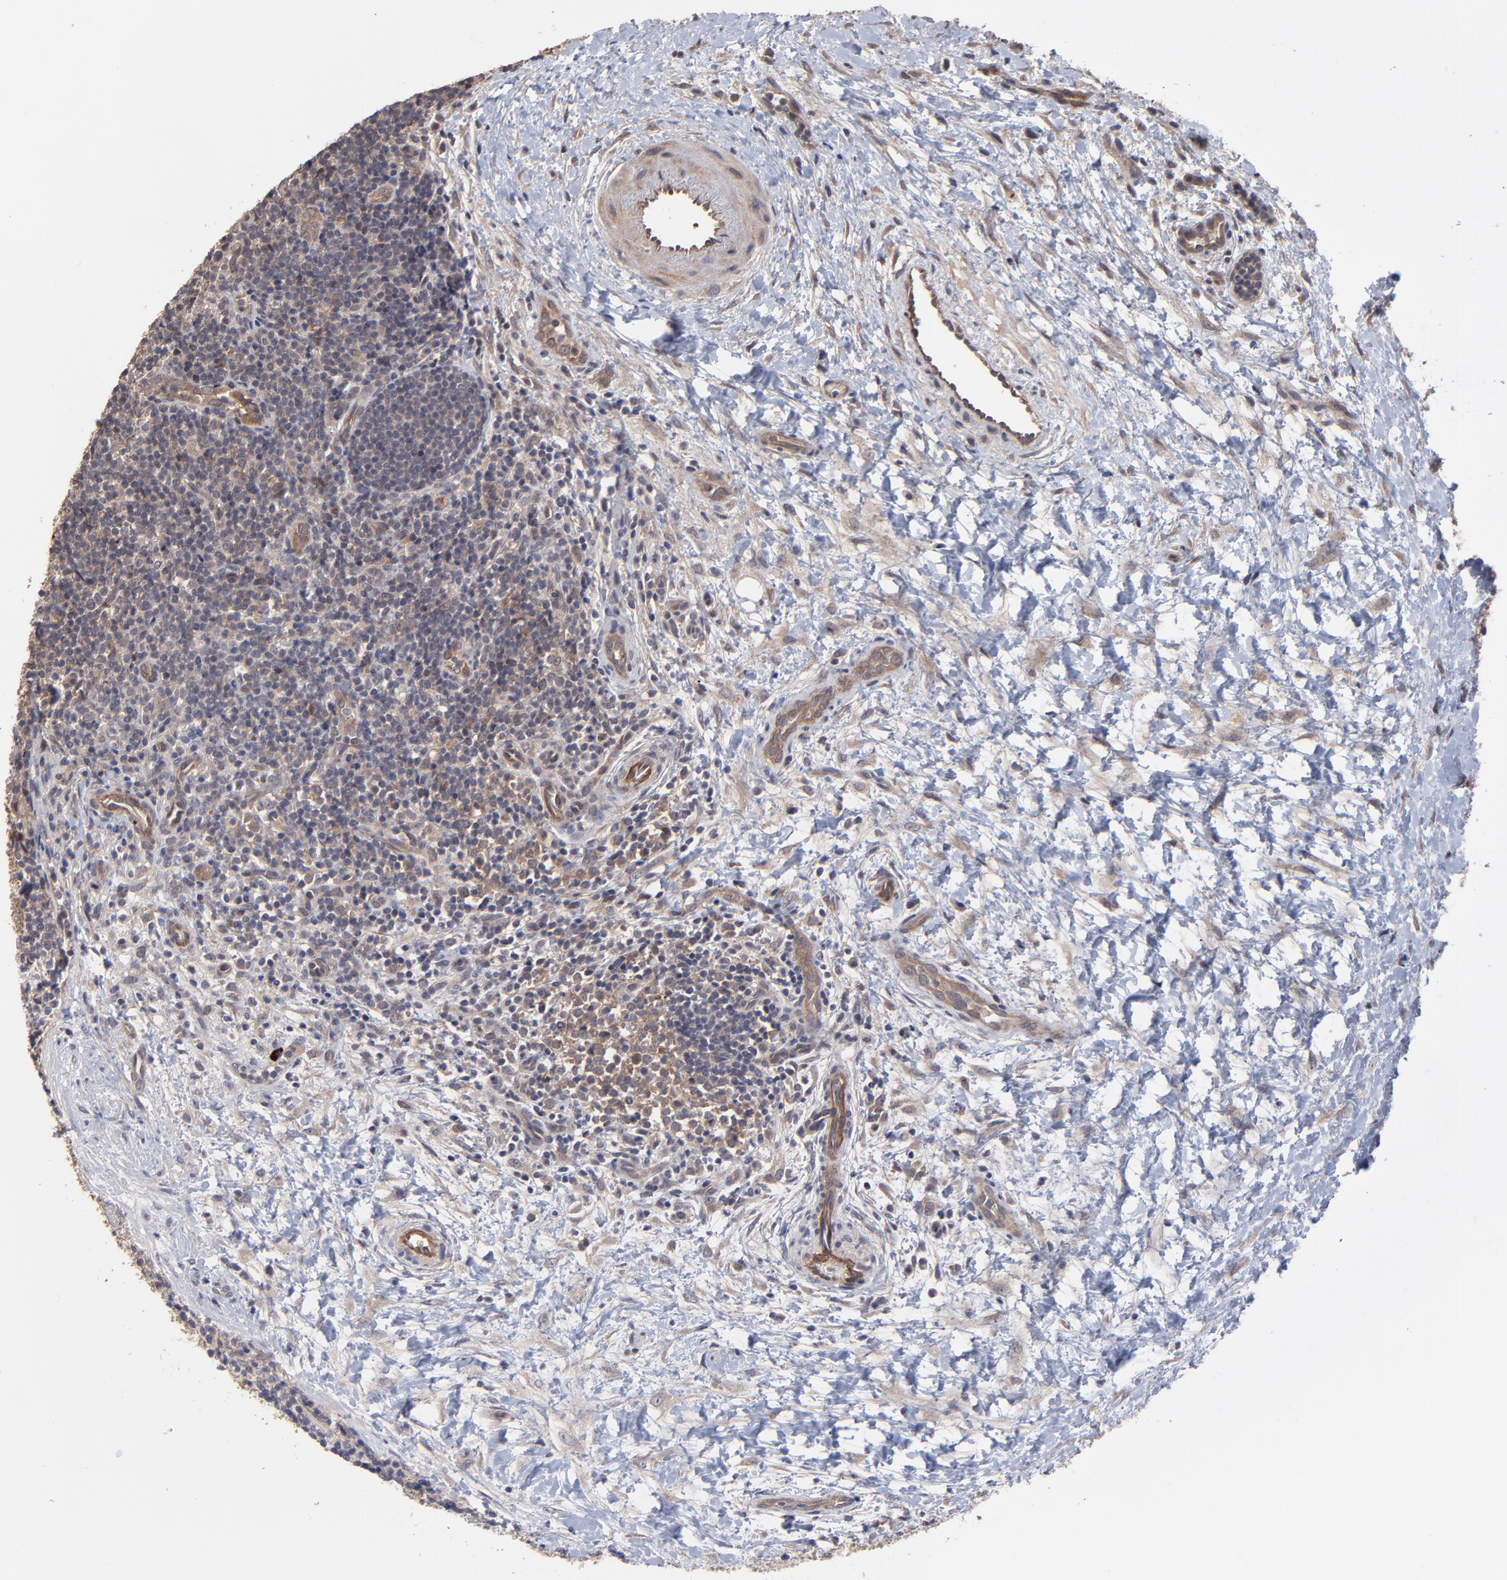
{"staining": {"intensity": "moderate", "quantity": "25%-75%", "location": "cytoplasmic/membranous"}, "tissue": "lymphoma", "cell_type": "Tumor cells", "image_type": "cancer", "snomed": [{"axis": "morphology", "description": "Malignant lymphoma, non-Hodgkin's type, Low grade"}, {"axis": "topography", "description": "Lymph node"}], "caption": "This image shows IHC staining of human lymphoma, with medium moderate cytoplasmic/membranous positivity in approximately 25%-75% of tumor cells.", "gene": "ZNF780B", "patient": {"sex": "female", "age": 76}}